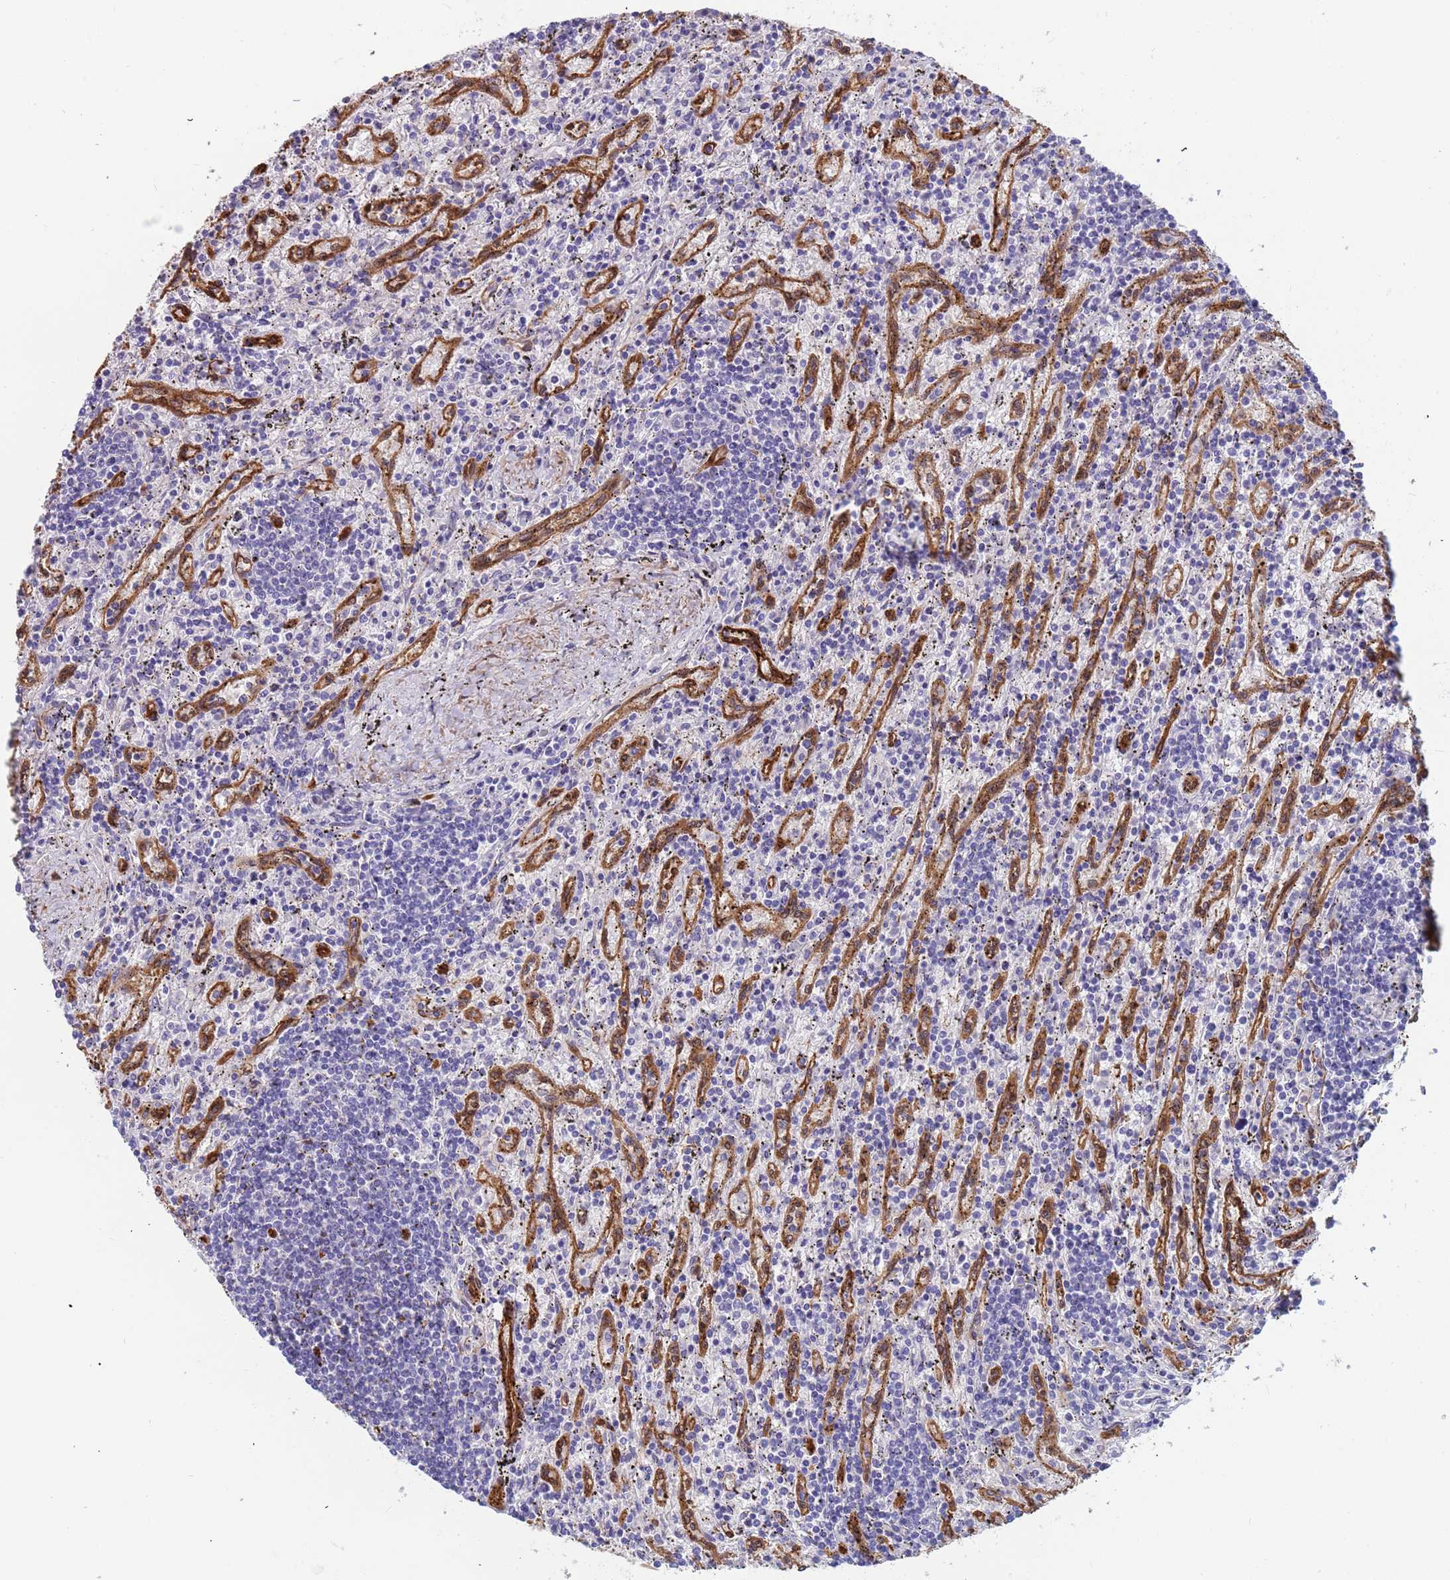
{"staining": {"intensity": "negative", "quantity": "none", "location": "none"}, "tissue": "lymphoma", "cell_type": "Tumor cells", "image_type": "cancer", "snomed": [{"axis": "morphology", "description": "Malignant lymphoma, non-Hodgkin's type, Low grade"}, {"axis": "topography", "description": "Spleen"}], "caption": "This is an immunohistochemistry micrograph of human low-grade malignant lymphoma, non-Hodgkin's type. There is no expression in tumor cells.", "gene": "EHD2", "patient": {"sex": "male", "age": 76}}